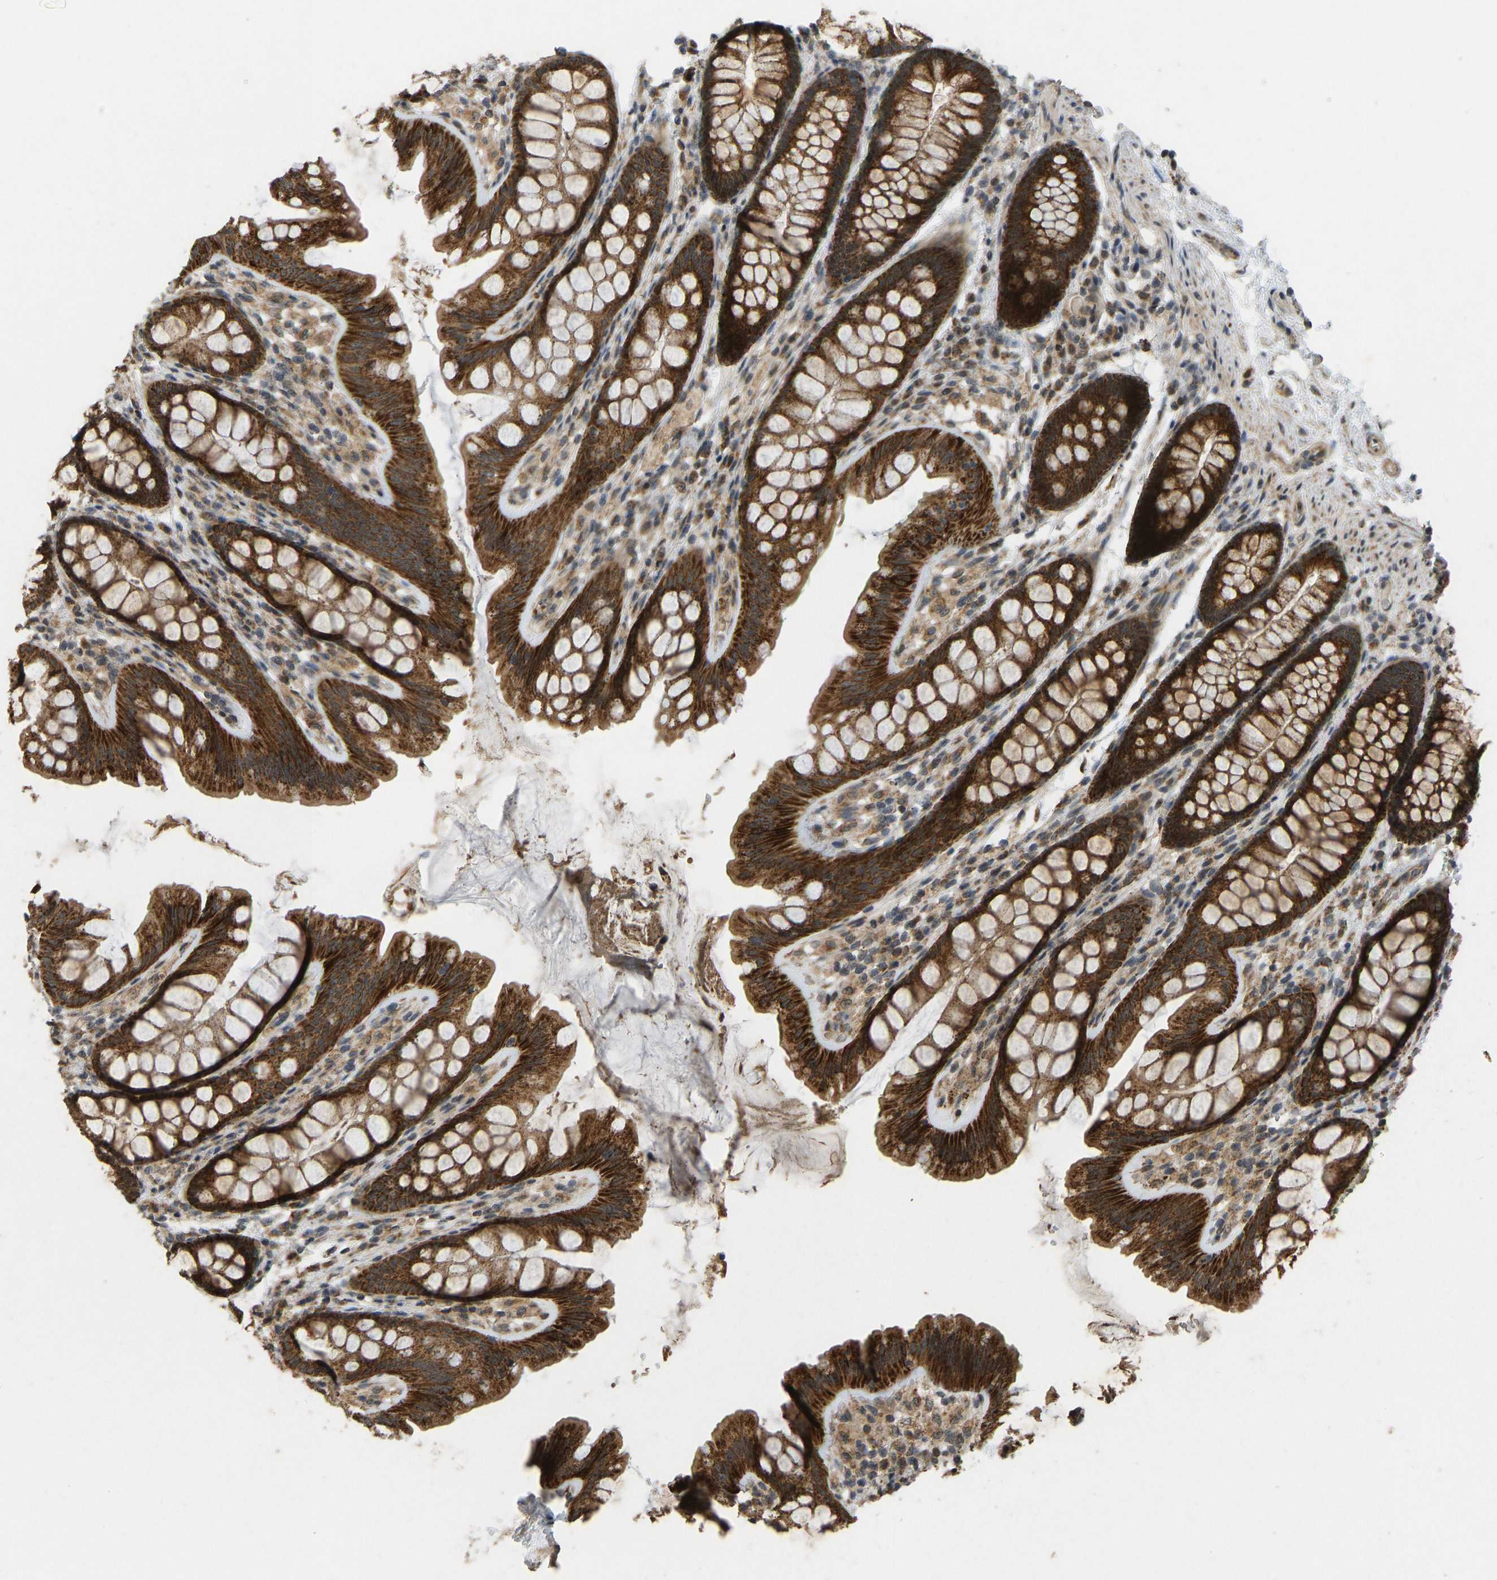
{"staining": {"intensity": "moderate", "quantity": ">75%", "location": "cytoplasmic/membranous"}, "tissue": "colon", "cell_type": "Endothelial cells", "image_type": "normal", "snomed": [{"axis": "morphology", "description": "Normal tissue, NOS"}, {"axis": "topography", "description": "Colon"}], "caption": "Immunohistochemical staining of unremarkable colon demonstrates medium levels of moderate cytoplasmic/membranous expression in about >75% of endothelial cells.", "gene": "ACADS", "patient": {"sex": "female", "age": 56}}